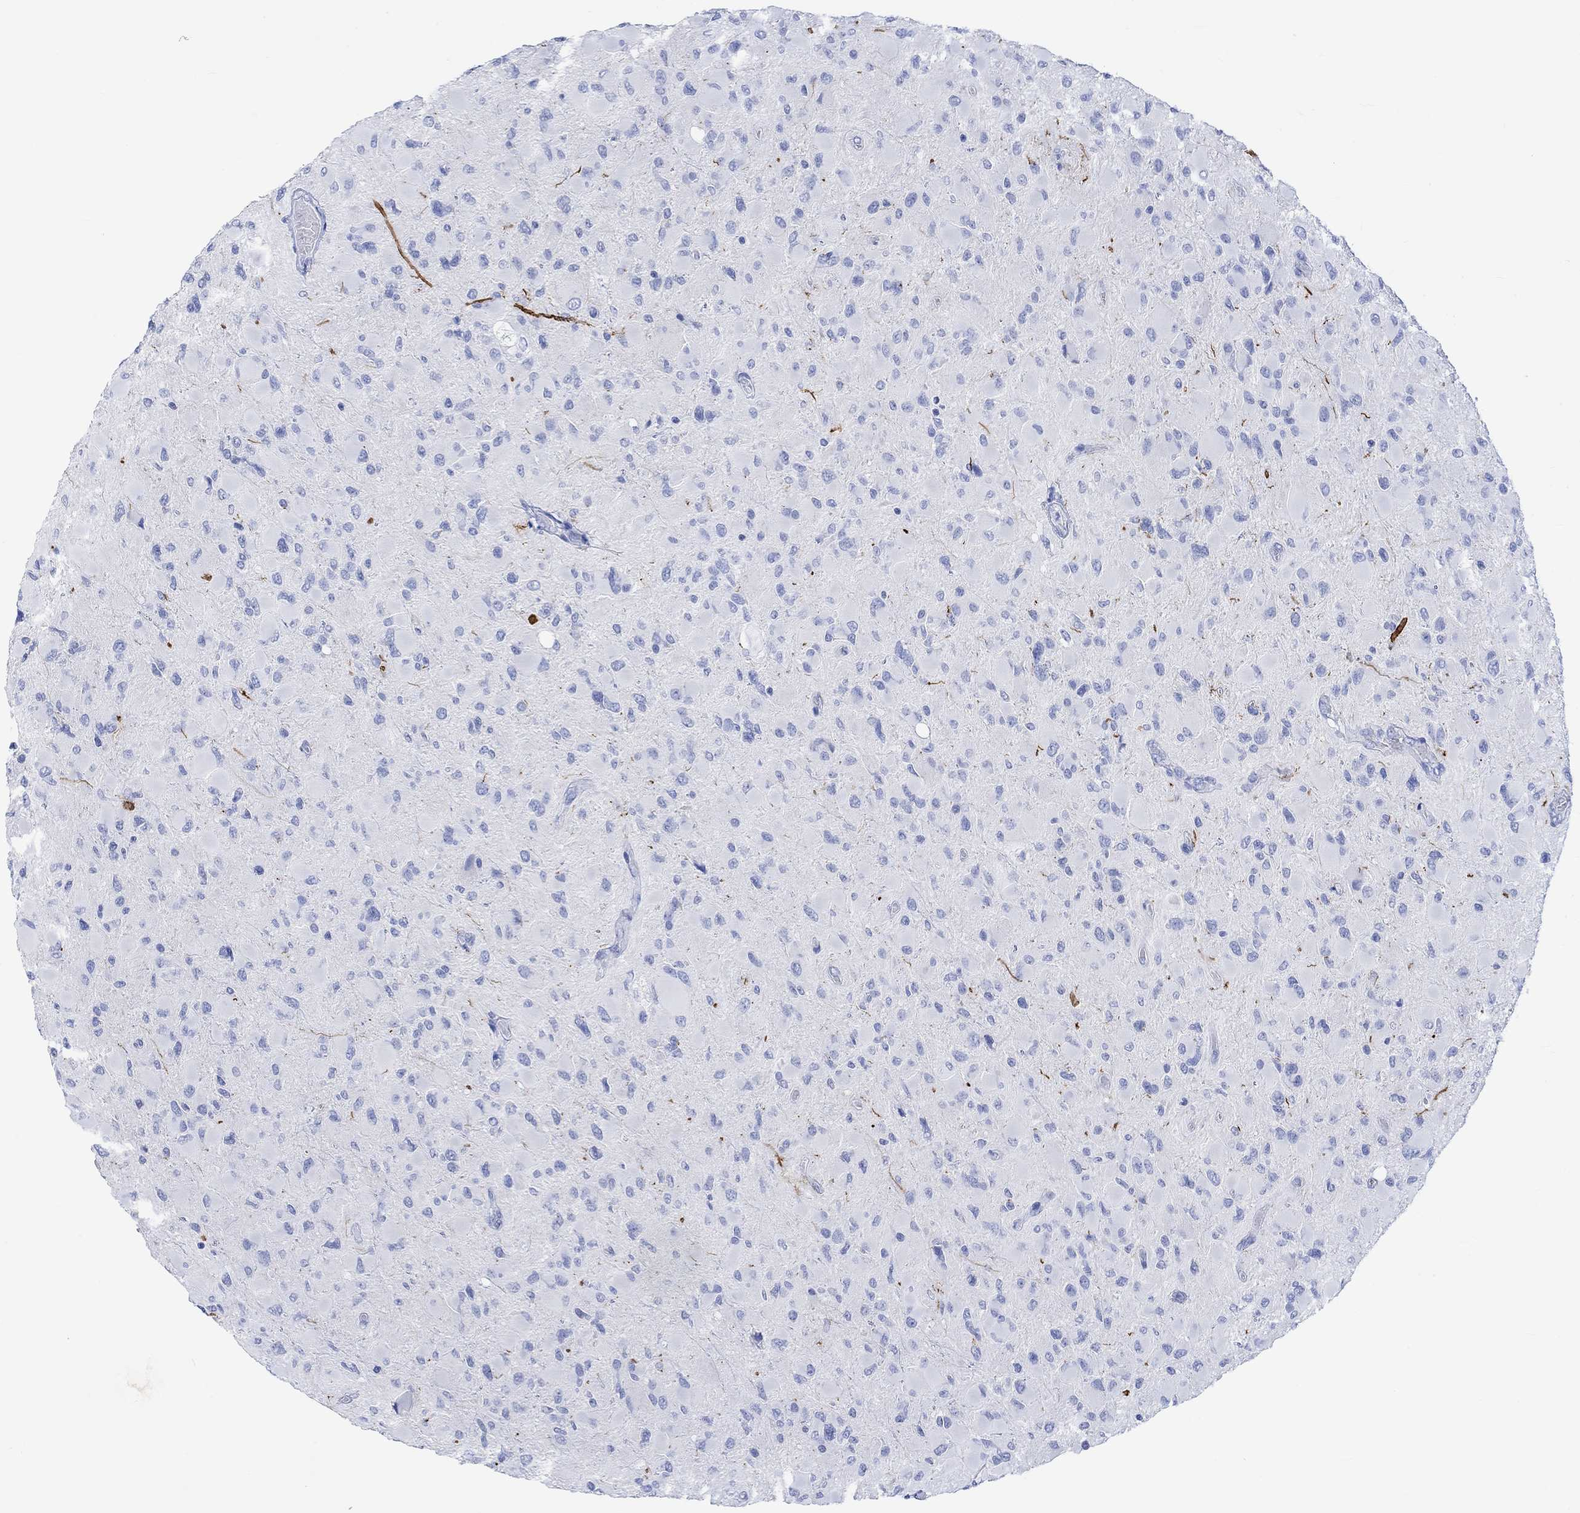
{"staining": {"intensity": "negative", "quantity": "none", "location": "none"}, "tissue": "glioma", "cell_type": "Tumor cells", "image_type": "cancer", "snomed": [{"axis": "morphology", "description": "Glioma, malignant, High grade"}, {"axis": "topography", "description": "Cerebral cortex"}], "caption": "The immunohistochemistry (IHC) histopathology image has no significant staining in tumor cells of high-grade glioma (malignant) tissue.", "gene": "CALCA", "patient": {"sex": "female", "age": 36}}